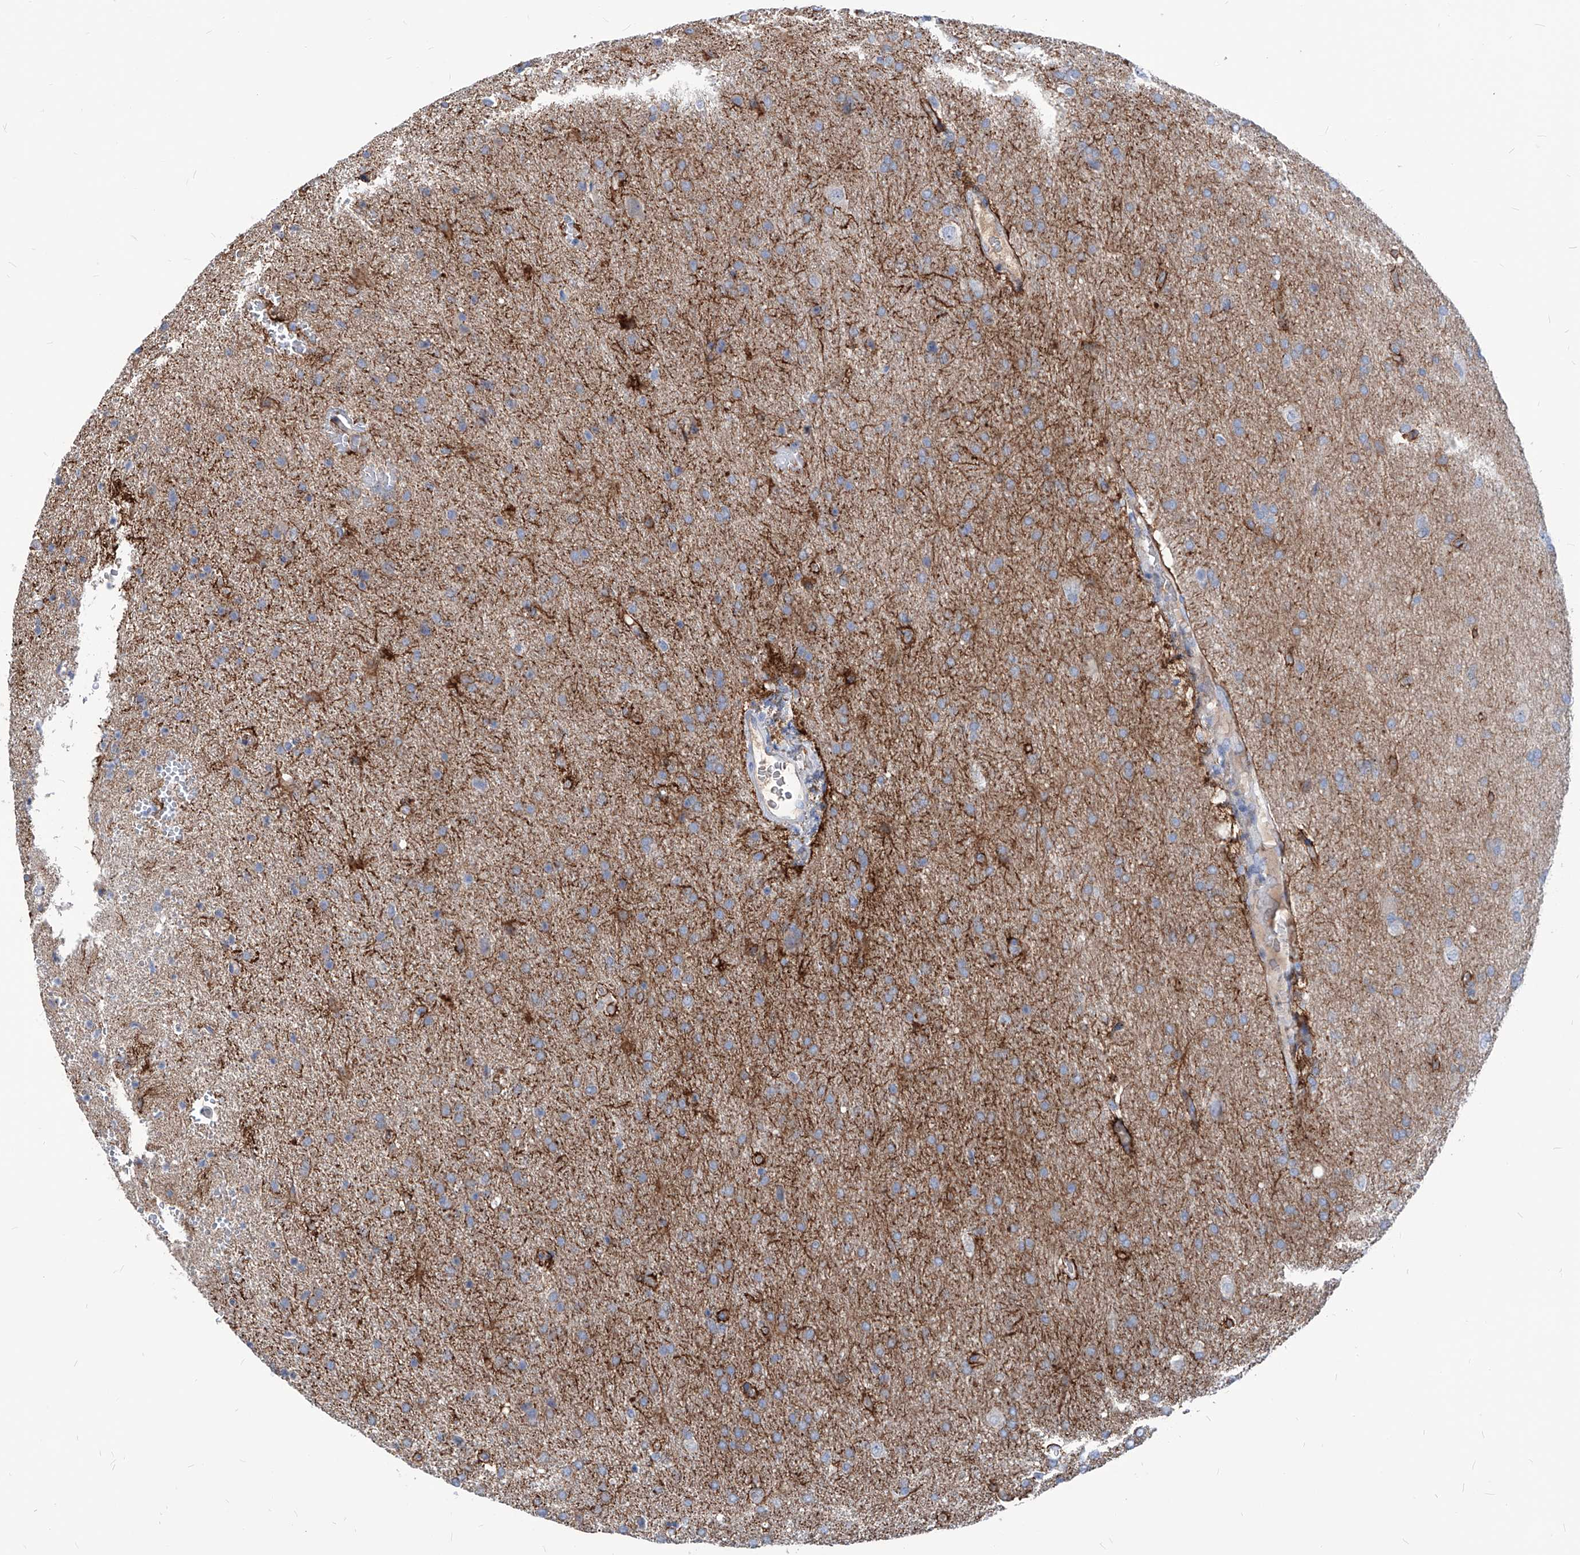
{"staining": {"intensity": "weak", "quantity": "<25%", "location": "cytoplasmic/membranous"}, "tissue": "glioma", "cell_type": "Tumor cells", "image_type": "cancer", "snomed": [{"axis": "morphology", "description": "Glioma, malignant, High grade"}, {"axis": "topography", "description": "Brain"}], "caption": "Malignant glioma (high-grade) stained for a protein using immunohistochemistry (IHC) demonstrates no expression tumor cells.", "gene": "AKAP10", "patient": {"sex": "male", "age": 72}}